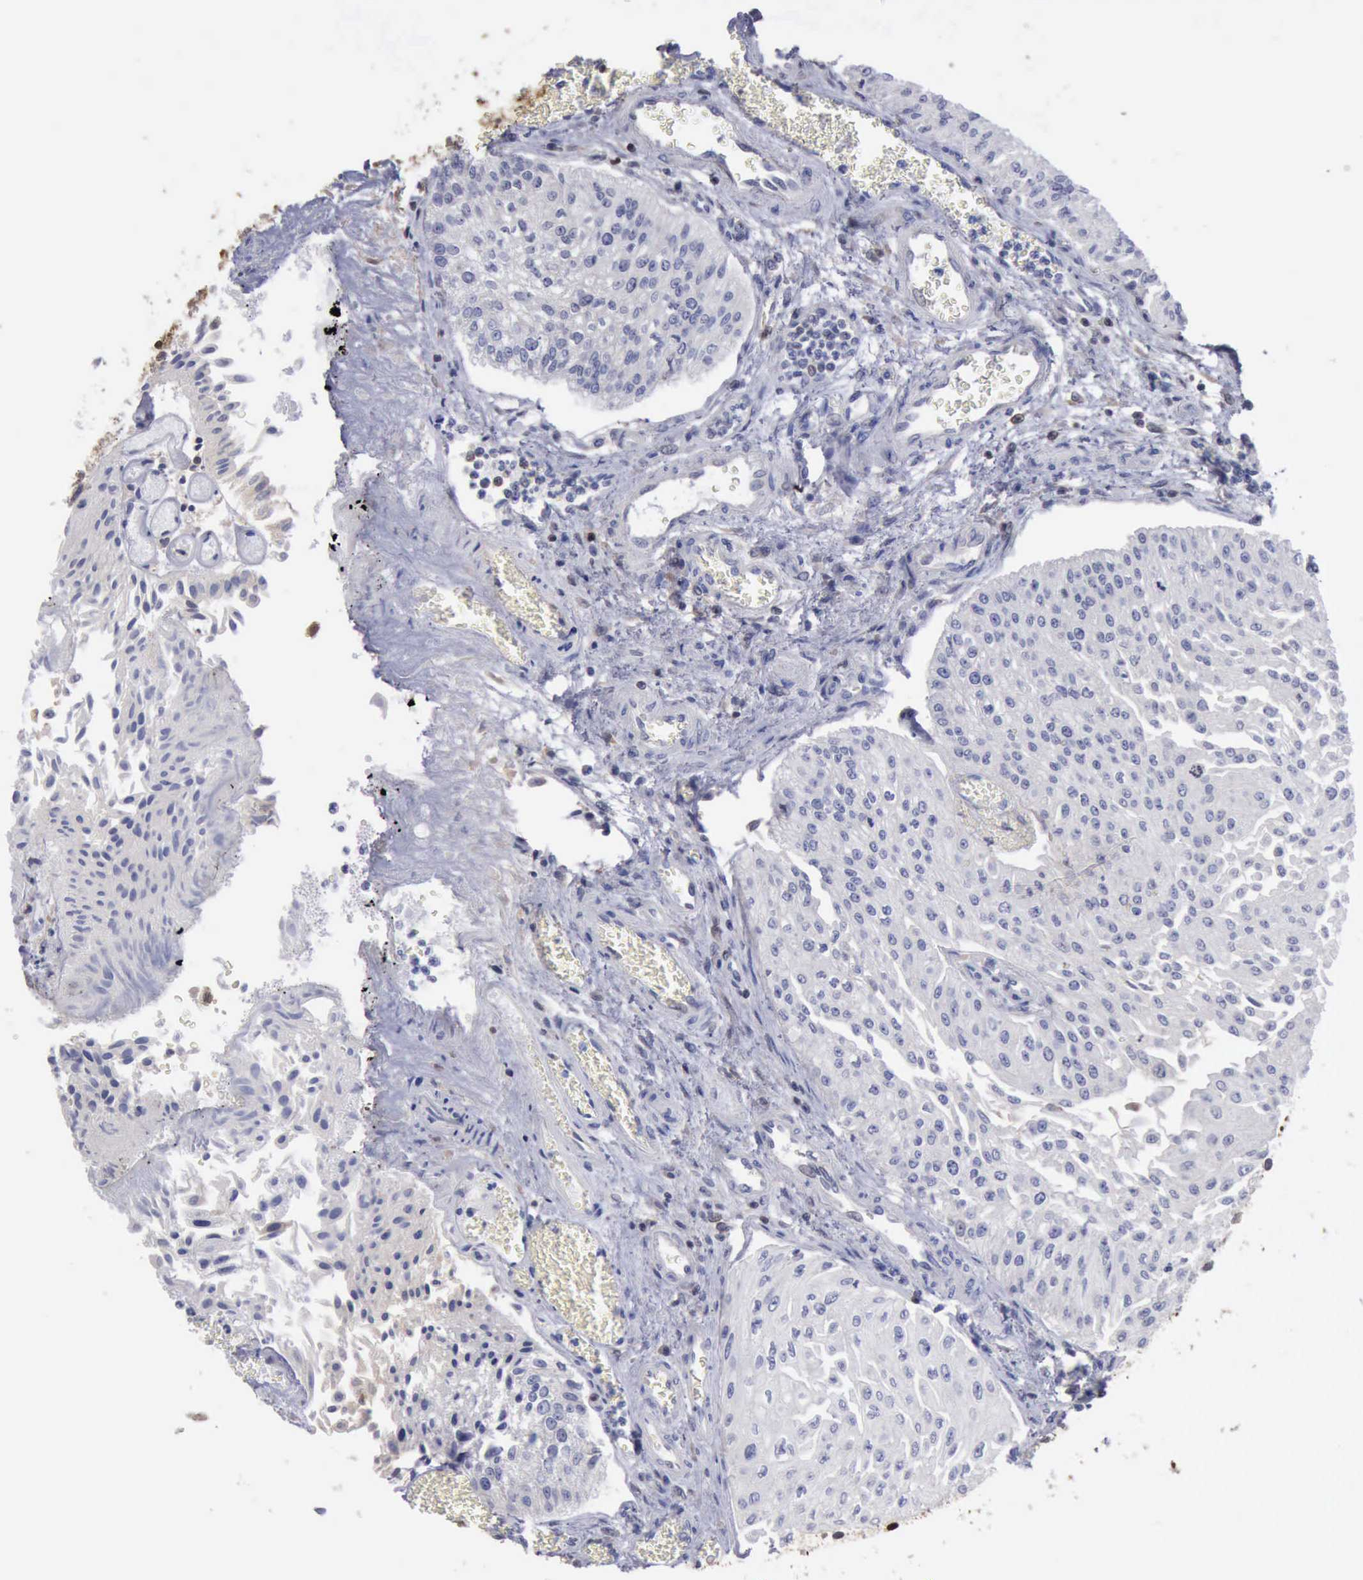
{"staining": {"intensity": "weak", "quantity": "<25%", "location": "cytoplasmic/membranous"}, "tissue": "urothelial cancer", "cell_type": "Tumor cells", "image_type": "cancer", "snomed": [{"axis": "morphology", "description": "Urothelial carcinoma, Low grade"}, {"axis": "topography", "description": "Urinary bladder"}], "caption": "High power microscopy image of an immunohistochemistry (IHC) micrograph of urothelial carcinoma (low-grade), revealing no significant positivity in tumor cells.", "gene": "STAT1", "patient": {"sex": "male", "age": 86}}